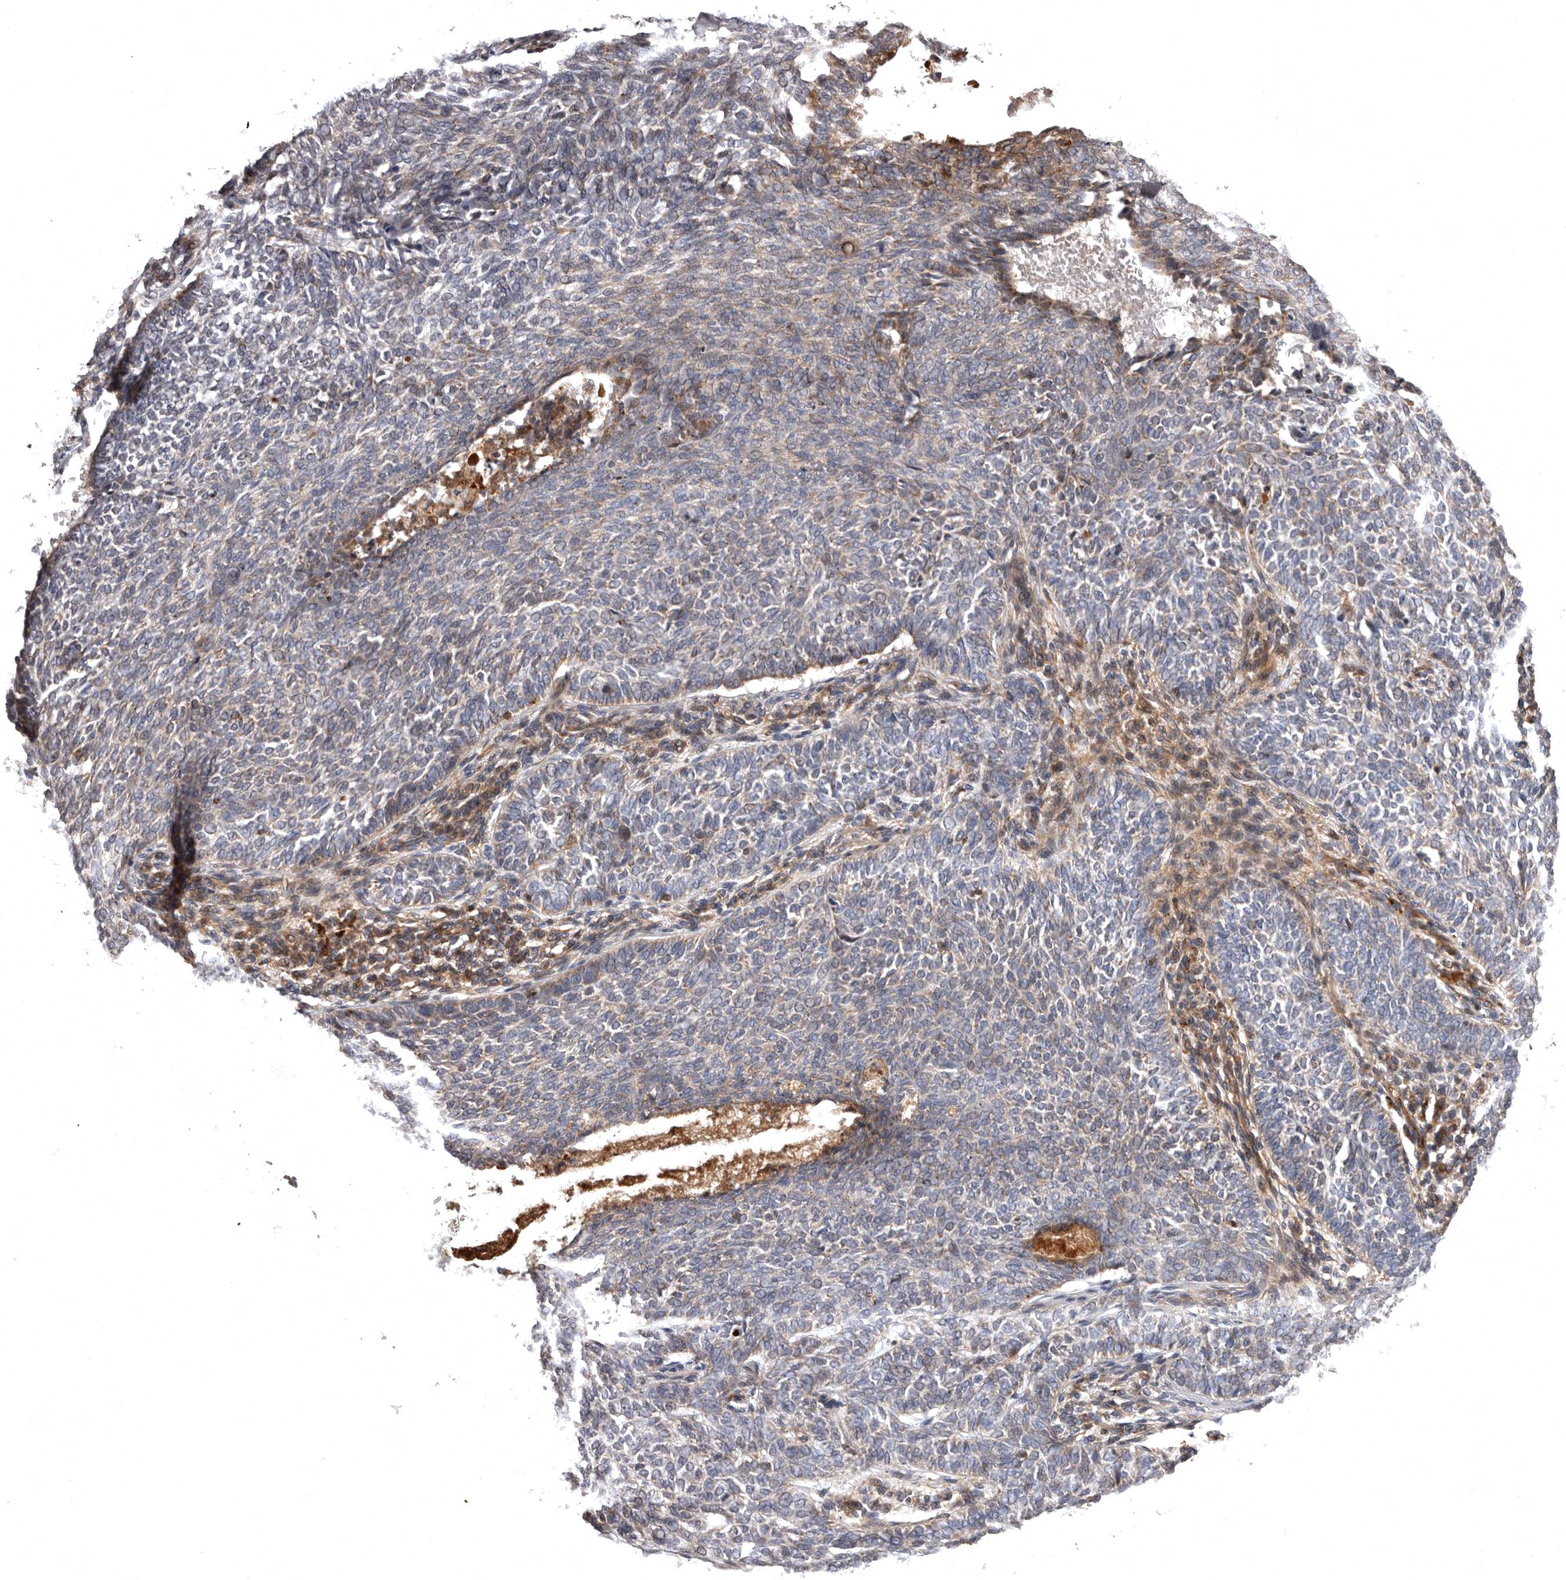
{"staining": {"intensity": "weak", "quantity": "<25%", "location": "cytoplasmic/membranous"}, "tissue": "skin cancer", "cell_type": "Tumor cells", "image_type": "cancer", "snomed": [{"axis": "morphology", "description": "Basal cell carcinoma"}, {"axis": "topography", "description": "Skin"}], "caption": "DAB (3,3'-diaminobenzidine) immunohistochemical staining of human skin cancer displays no significant staining in tumor cells.", "gene": "ADCY2", "patient": {"sex": "male", "age": 87}}